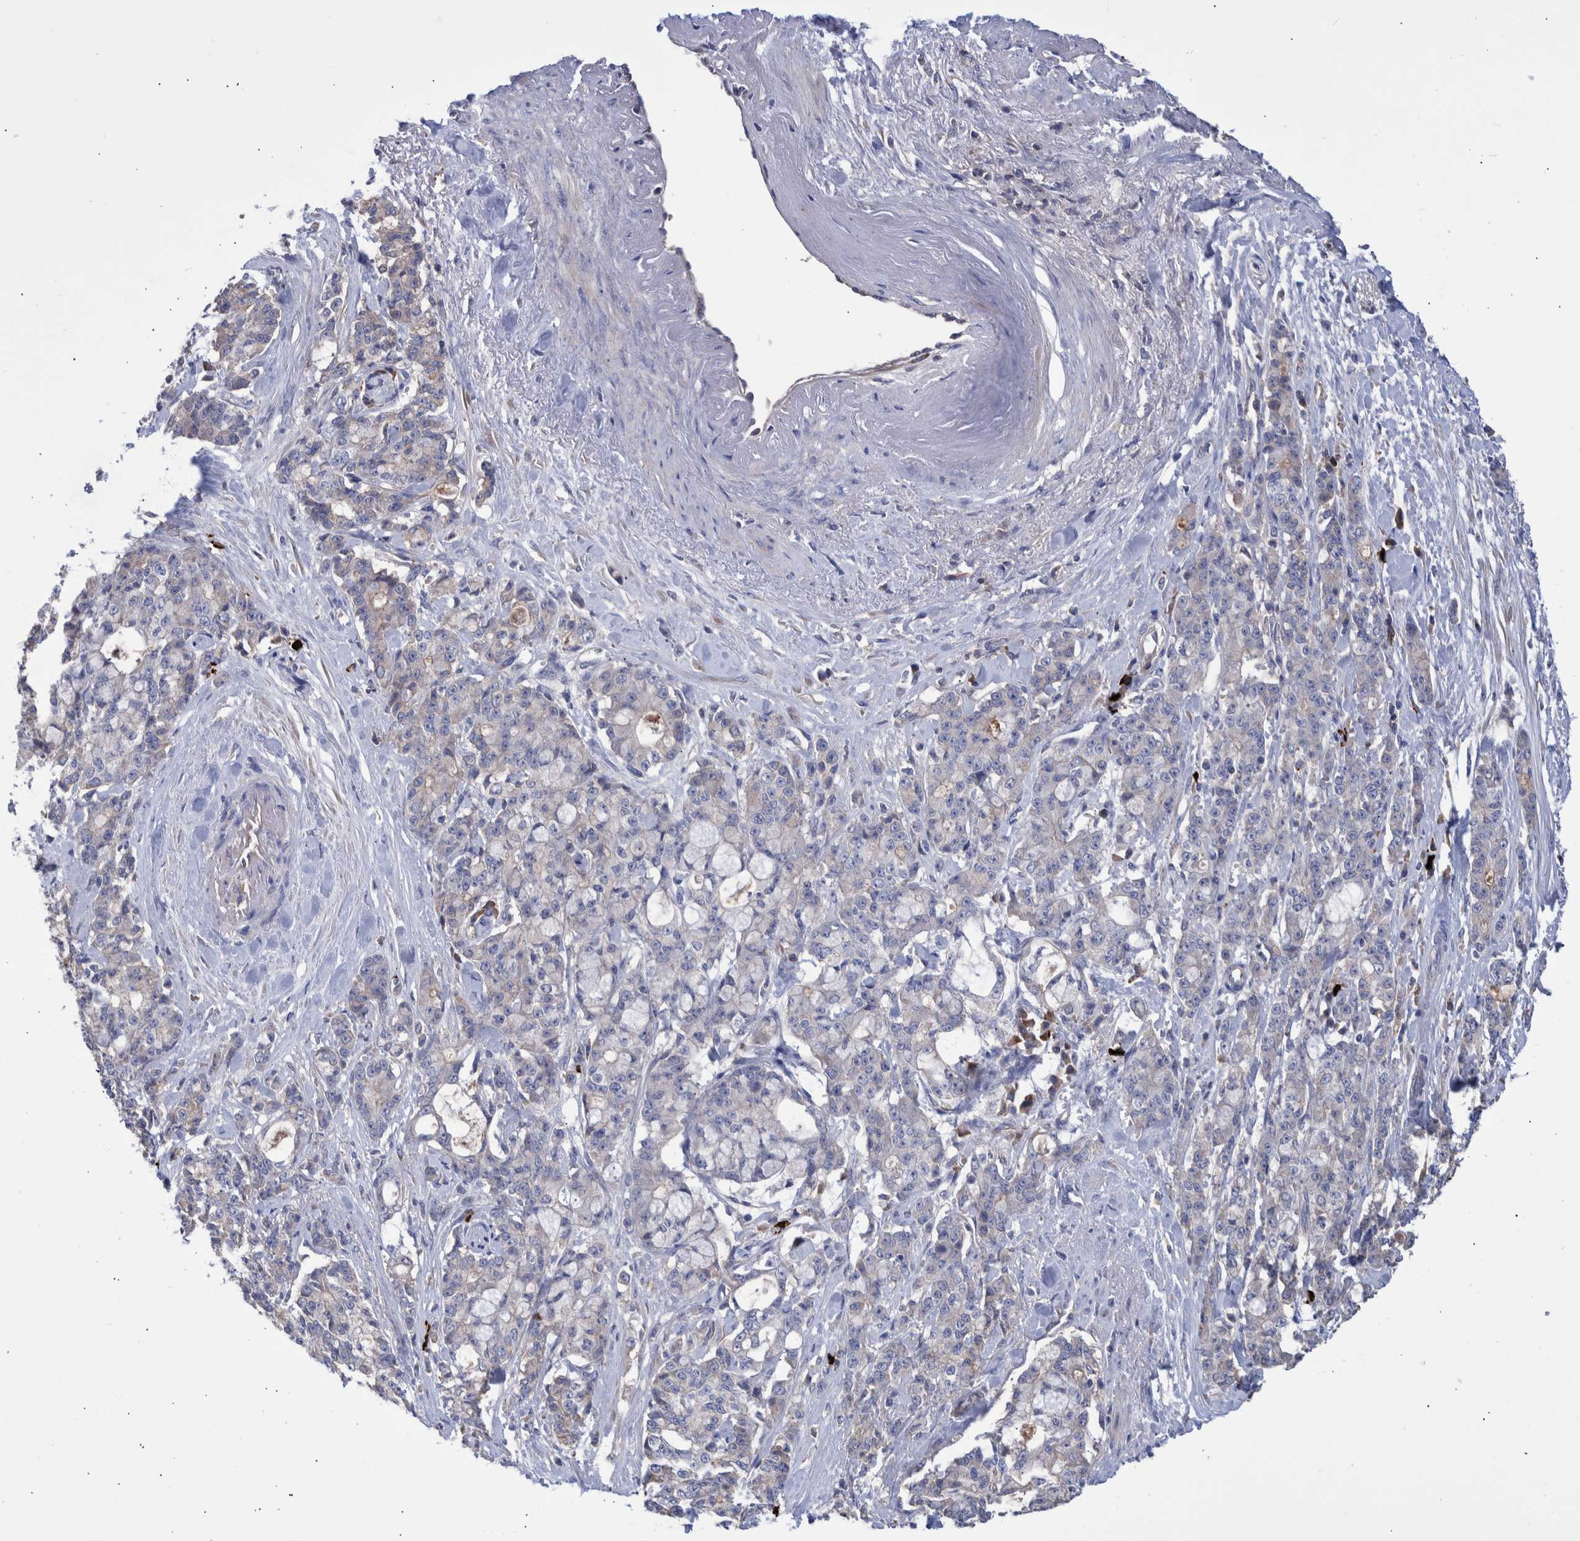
{"staining": {"intensity": "negative", "quantity": "none", "location": "none"}, "tissue": "pancreatic cancer", "cell_type": "Tumor cells", "image_type": "cancer", "snomed": [{"axis": "morphology", "description": "Adenocarcinoma, NOS"}, {"axis": "topography", "description": "Pancreas"}], "caption": "Immunohistochemical staining of human pancreatic adenocarcinoma displays no significant expression in tumor cells. (DAB immunohistochemistry (IHC), high magnification).", "gene": "DLL4", "patient": {"sex": "female", "age": 73}}